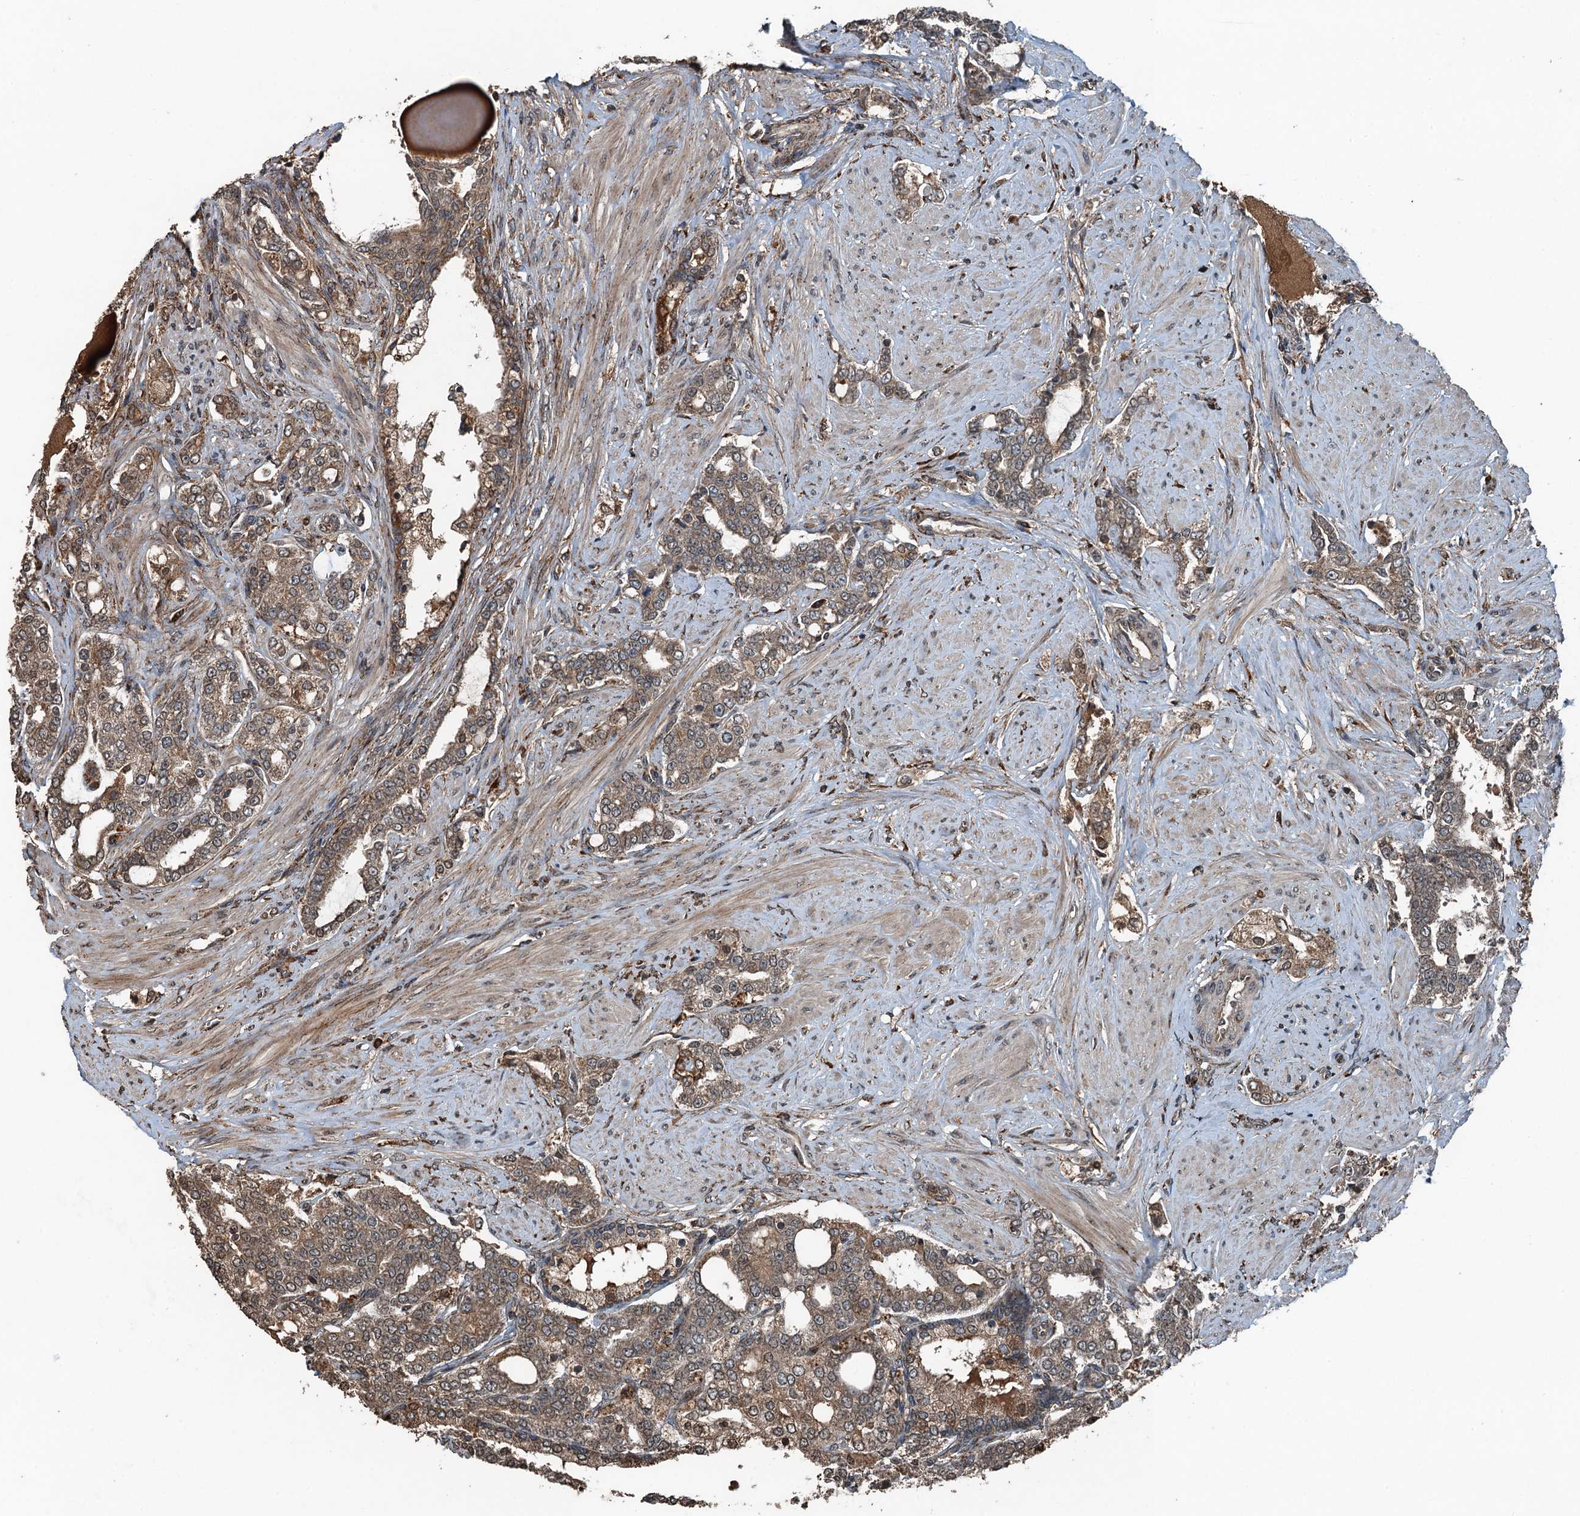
{"staining": {"intensity": "moderate", "quantity": ">75%", "location": "cytoplasmic/membranous"}, "tissue": "prostate cancer", "cell_type": "Tumor cells", "image_type": "cancer", "snomed": [{"axis": "morphology", "description": "Adenocarcinoma, High grade"}, {"axis": "topography", "description": "Prostate"}], "caption": "Immunohistochemical staining of prostate cancer reveals medium levels of moderate cytoplasmic/membranous protein positivity in approximately >75% of tumor cells.", "gene": "TCTN1", "patient": {"sex": "male", "age": 64}}